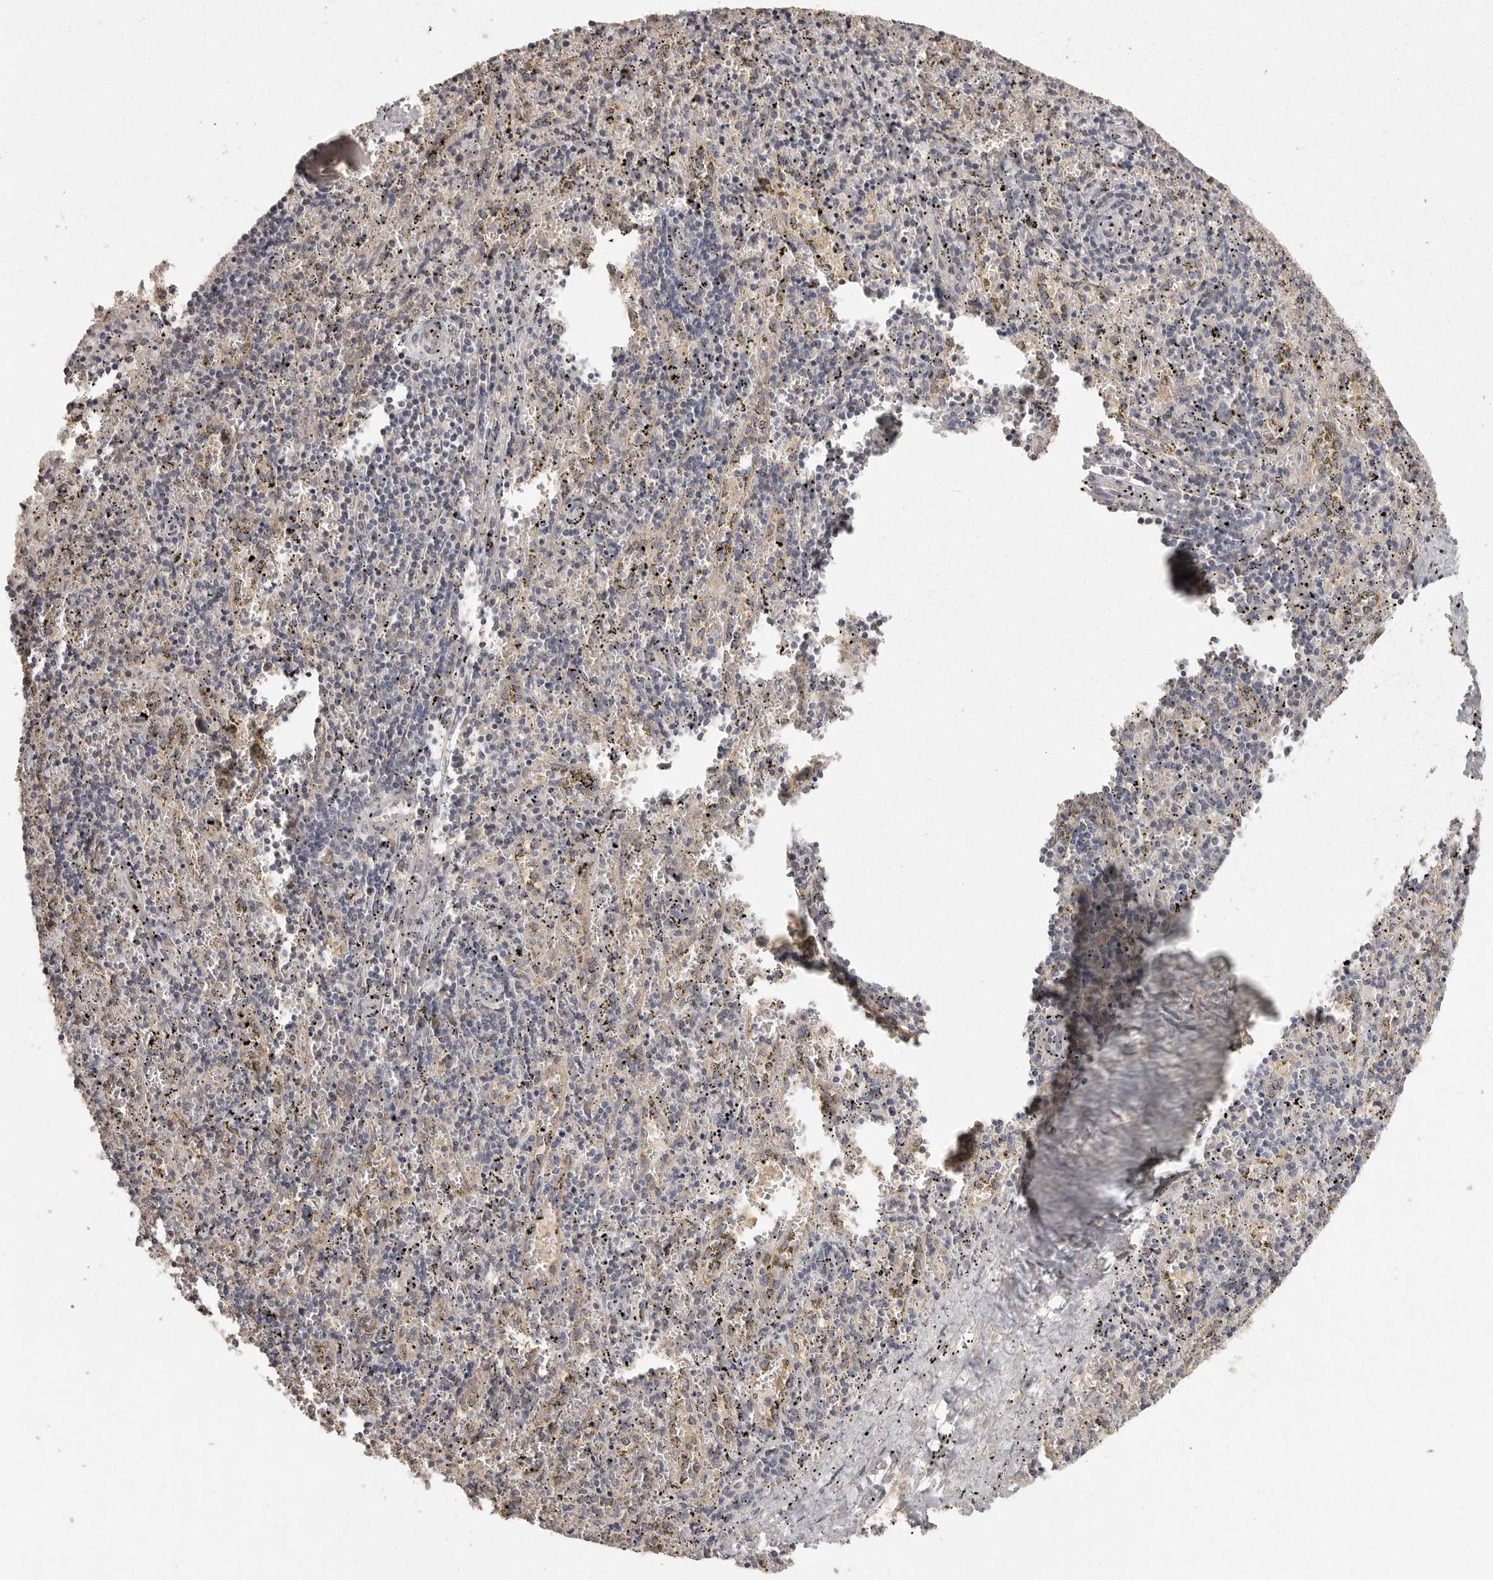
{"staining": {"intensity": "negative", "quantity": "none", "location": "none"}, "tissue": "spleen", "cell_type": "Cells in red pulp", "image_type": "normal", "snomed": [{"axis": "morphology", "description": "Normal tissue, NOS"}, {"axis": "topography", "description": "Spleen"}], "caption": "Cells in red pulp show no significant protein expression in benign spleen. (Brightfield microscopy of DAB immunohistochemistry (IHC) at high magnification).", "gene": "BAIAP2", "patient": {"sex": "male", "age": 11}}